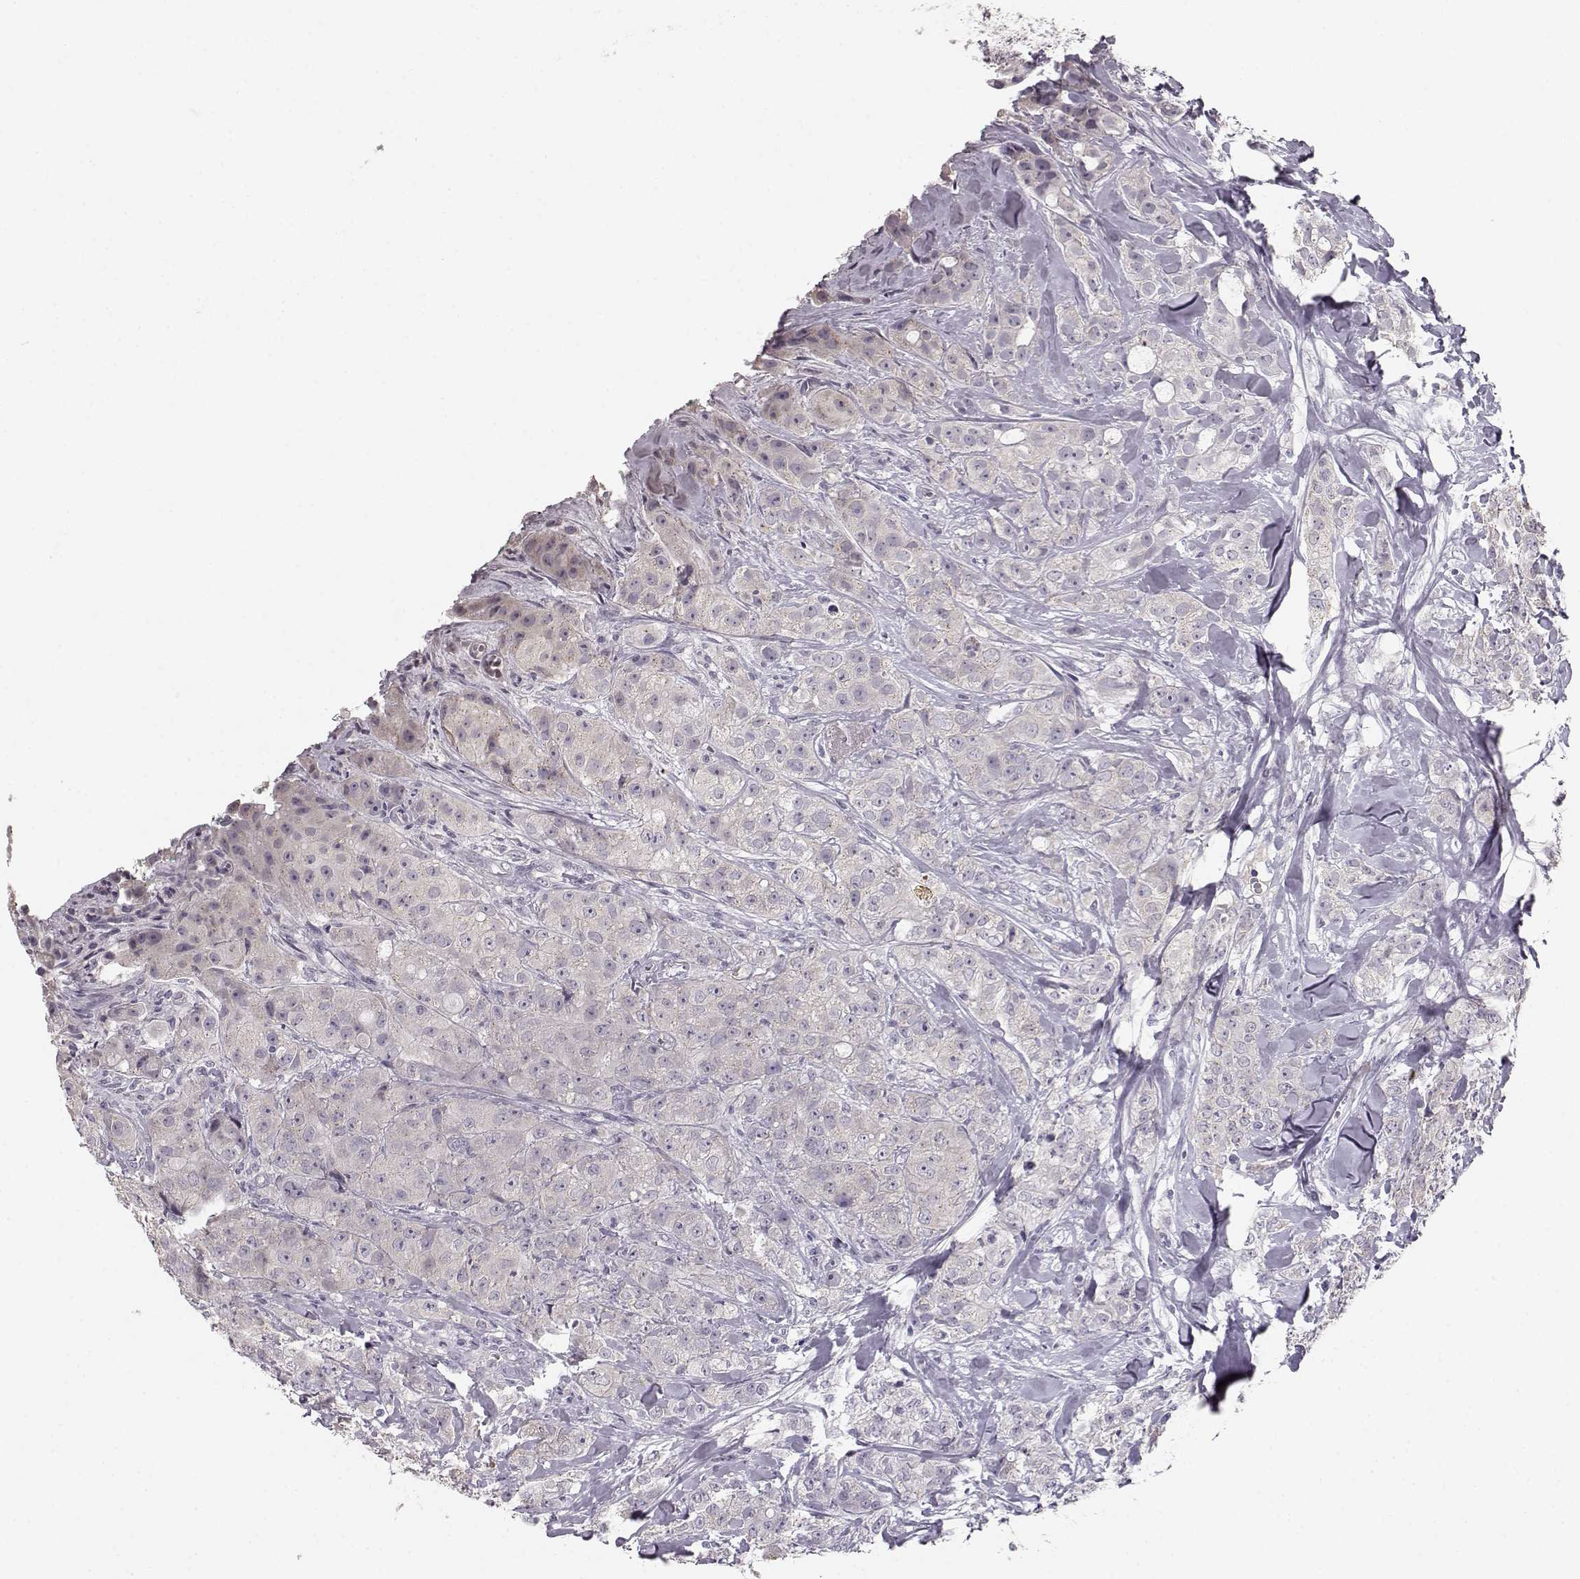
{"staining": {"intensity": "negative", "quantity": "none", "location": "none"}, "tissue": "breast cancer", "cell_type": "Tumor cells", "image_type": "cancer", "snomed": [{"axis": "morphology", "description": "Duct carcinoma"}, {"axis": "topography", "description": "Breast"}], "caption": "IHC of human breast infiltrating ductal carcinoma displays no positivity in tumor cells.", "gene": "BFSP2", "patient": {"sex": "female", "age": 43}}